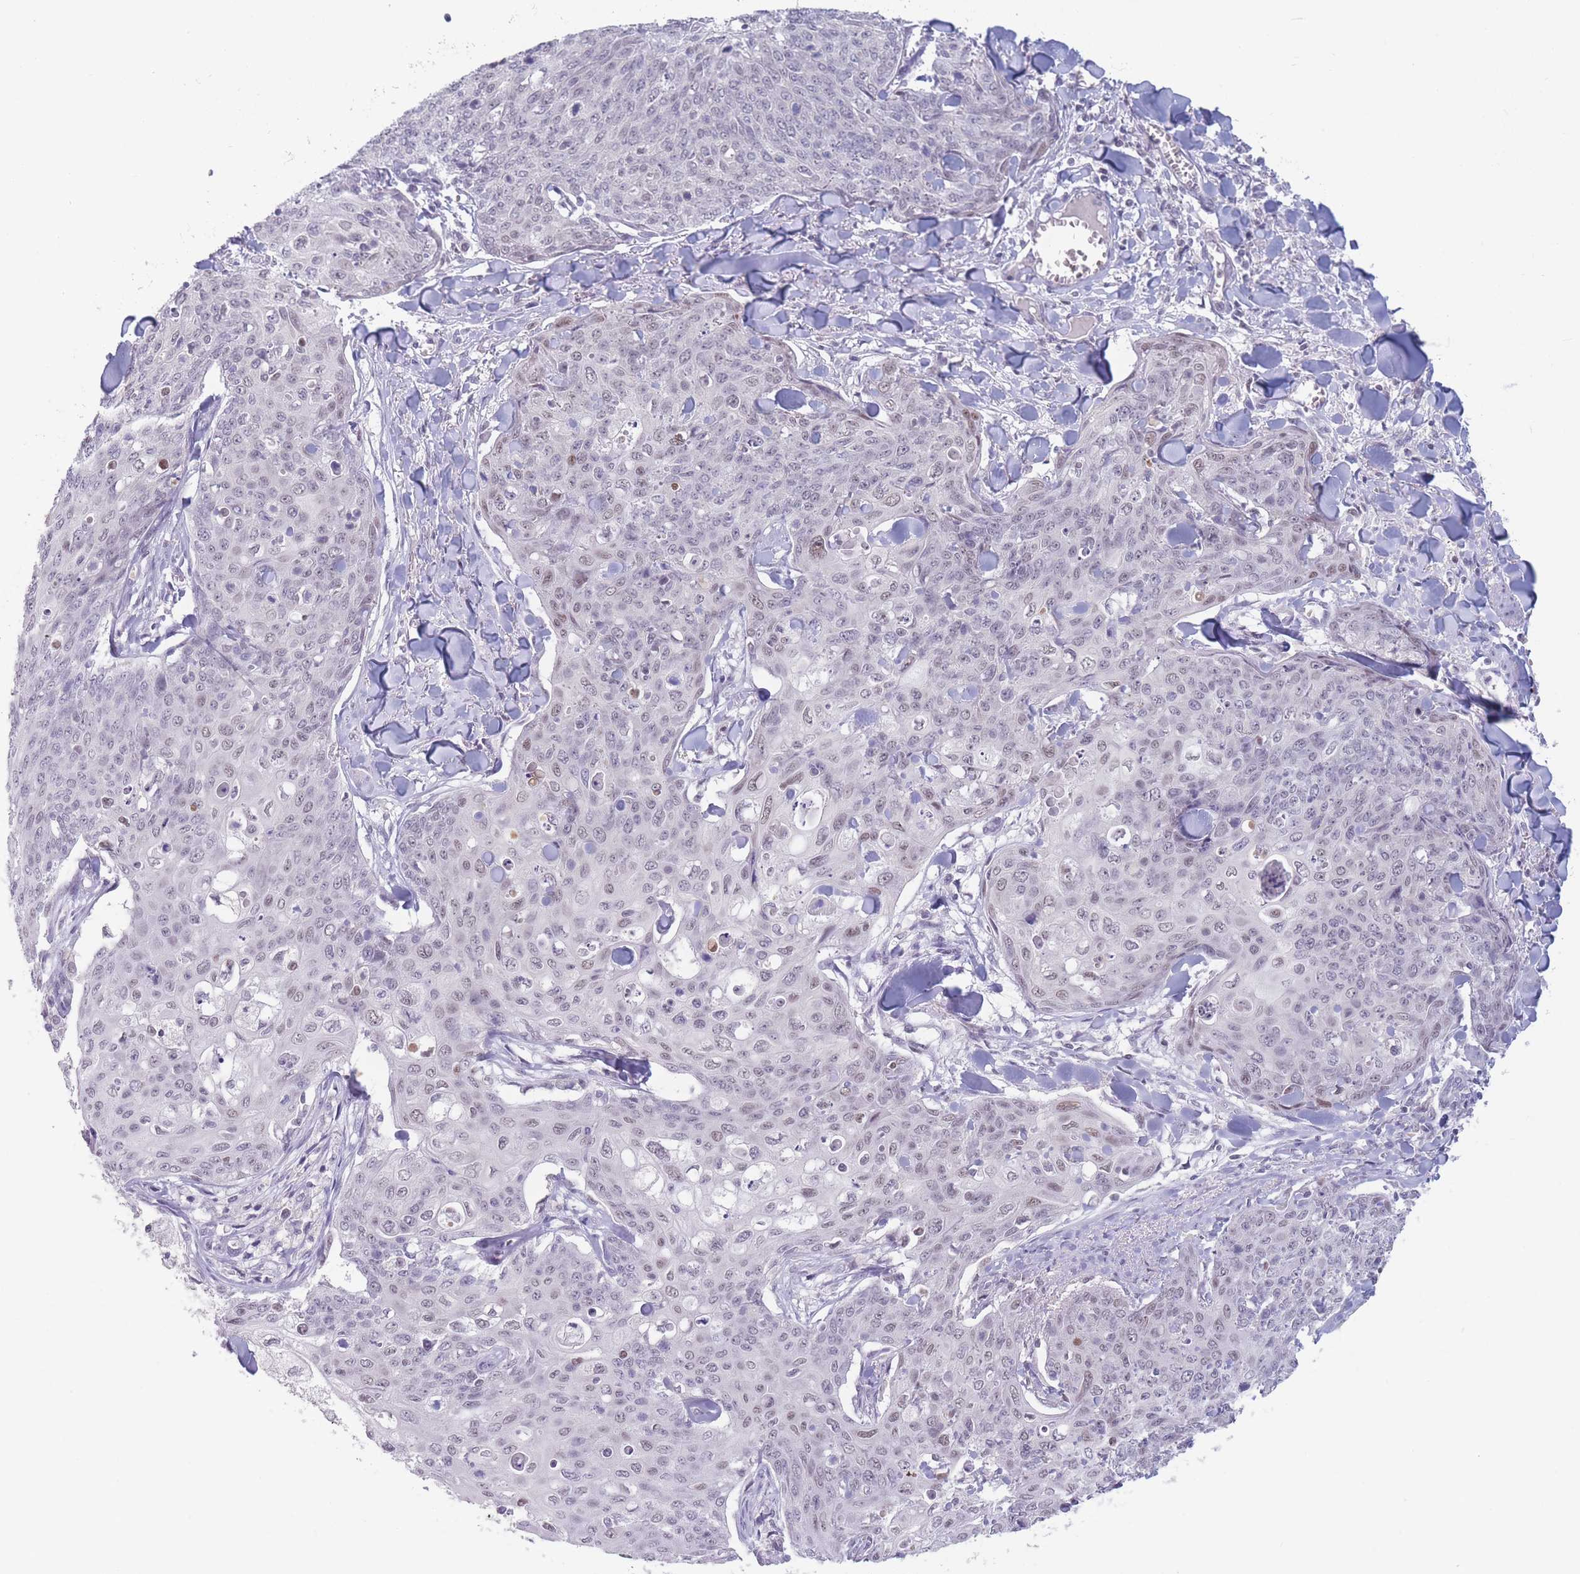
{"staining": {"intensity": "weak", "quantity": "<25%", "location": "nuclear"}, "tissue": "skin cancer", "cell_type": "Tumor cells", "image_type": "cancer", "snomed": [{"axis": "morphology", "description": "Squamous cell carcinoma, NOS"}, {"axis": "topography", "description": "Skin"}, {"axis": "topography", "description": "Vulva"}], "caption": "Tumor cells show no significant protein staining in squamous cell carcinoma (skin).", "gene": "ARID3B", "patient": {"sex": "female", "age": 85}}